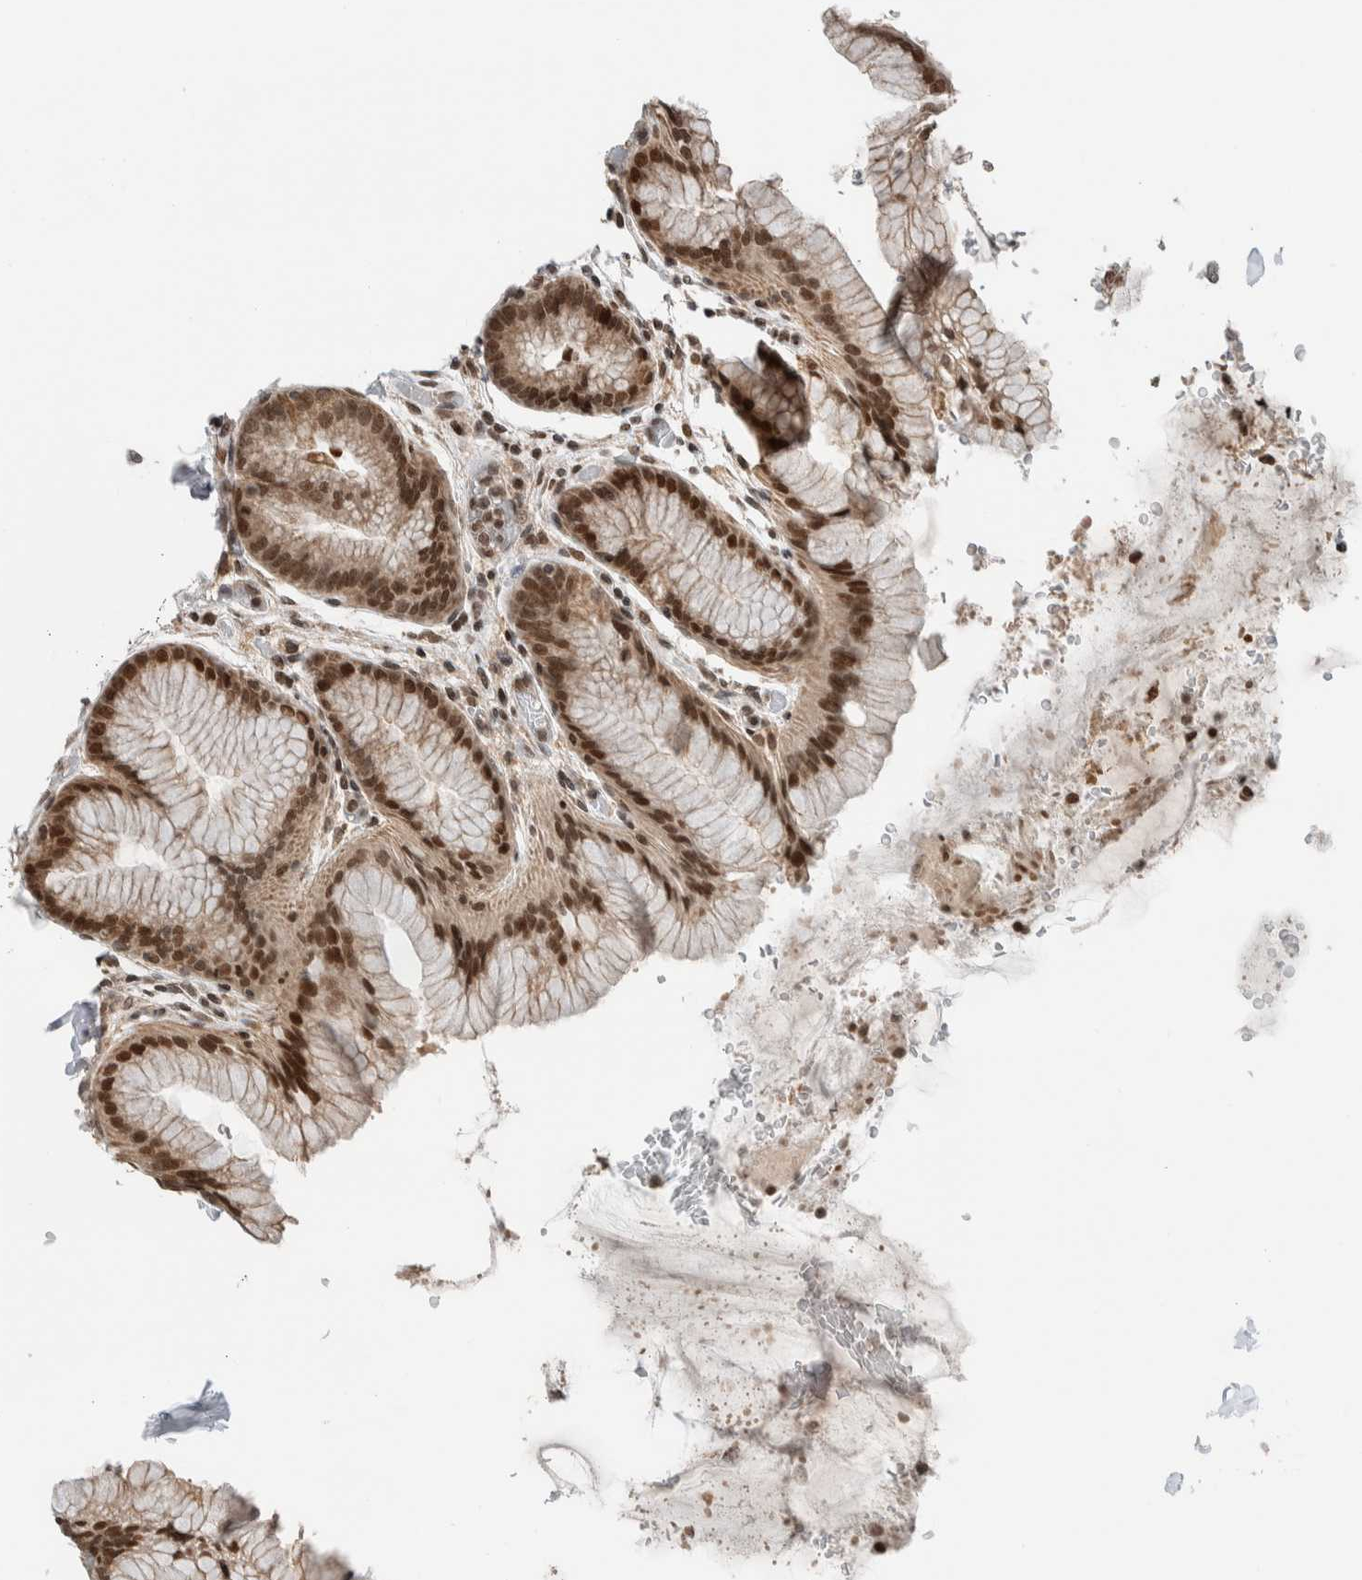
{"staining": {"intensity": "moderate", "quantity": ">75%", "location": "cytoplasmic/membranous,nuclear"}, "tissue": "stomach", "cell_type": "Glandular cells", "image_type": "normal", "snomed": [{"axis": "morphology", "description": "Normal tissue, NOS"}, {"axis": "topography", "description": "Stomach, upper"}, {"axis": "topography", "description": "Stomach"}], "caption": "A brown stain highlights moderate cytoplasmic/membranous,nuclear expression of a protein in glandular cells of benign stomach.", "gene": "NPLOC4", "patient": {"sex": "male", "age": 48}}